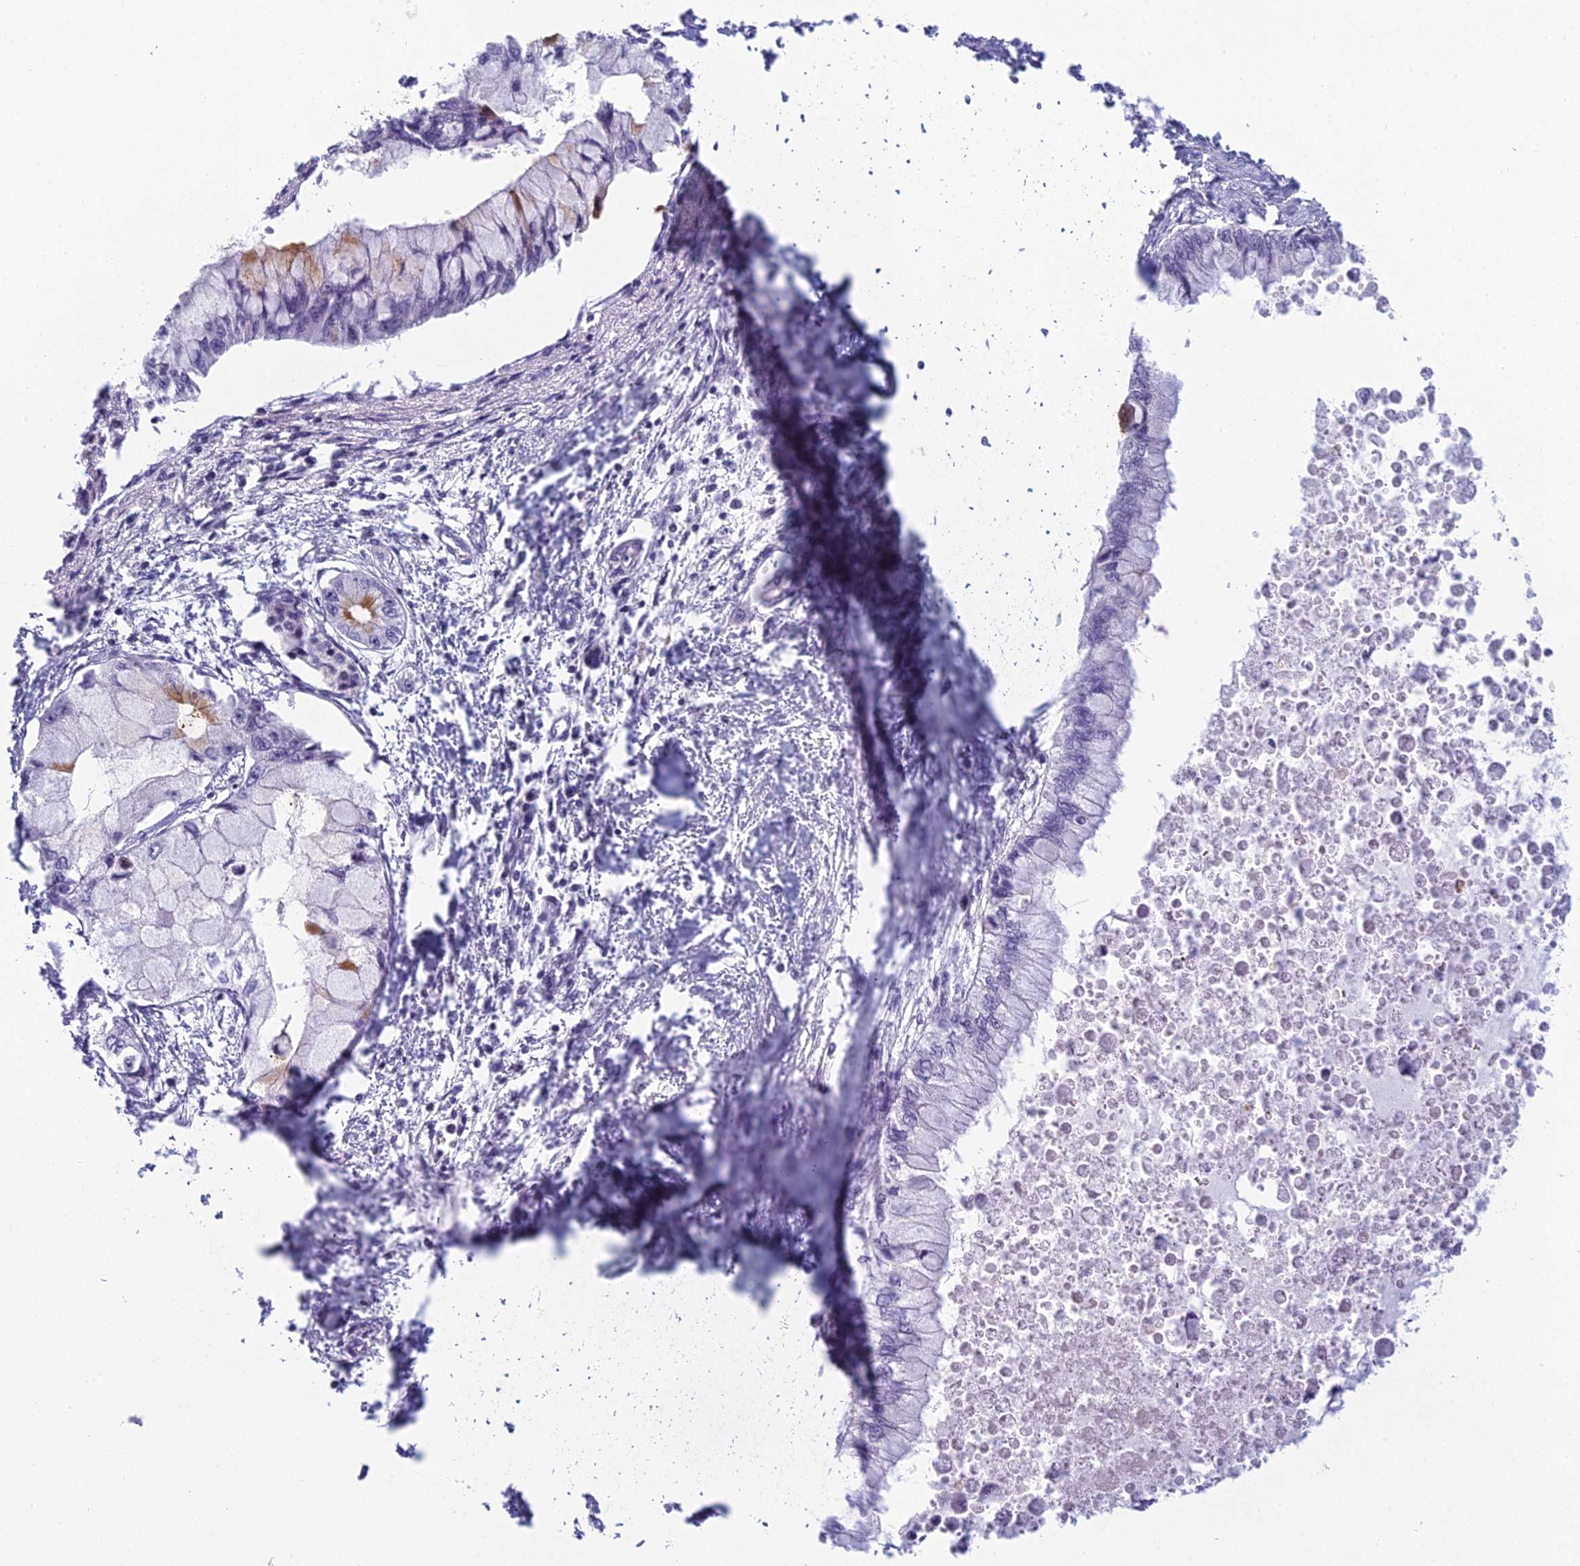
{"staining": {"intensity": "moderate", "quantity": "<25%", "location": "cytoplasmic/membranous"}, "tissue": "pancreatic cancer", "cell_type": "Tumor cells", "image_type": "cancer", "snomed": [{"axis": "morphology", "description": "Adenocarcinoma, NOS"}, {"axis": "topography", "description": "Pancreas"}], "caption": "Pancreatic cancer tissue demonstrates moderate cytoplasmic/membranous staining in about <25% of tumor cells (brown staining indicates protein expression, while blue staining denotes nuclei).", "gene": "RGS17", "patient": {"sex": "male", "age": 48}}